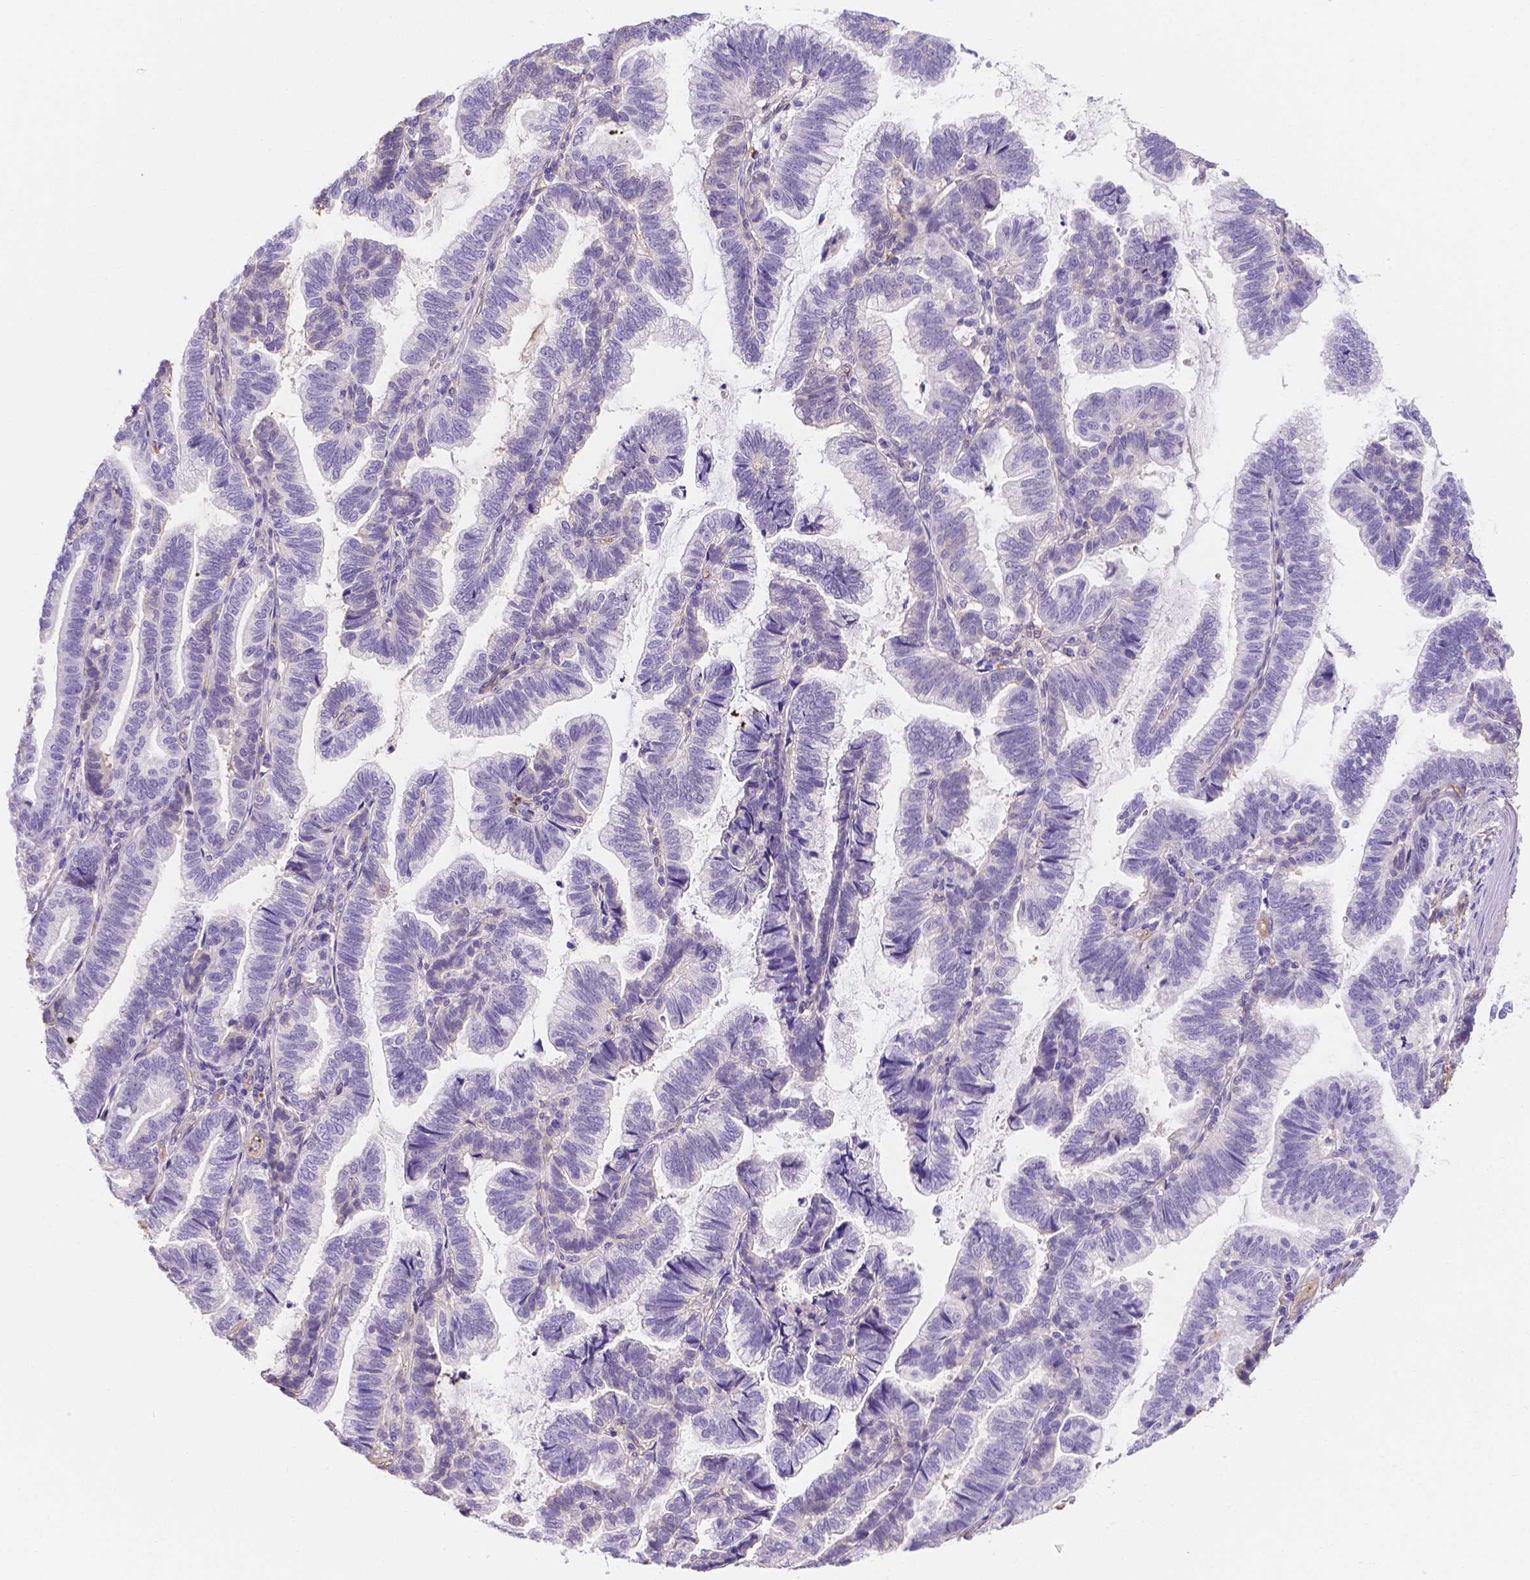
{"staining": {"intensity": "negative", "quantity": "none", "location": "none"}, "tissue": "stomach cancer", "cell_type": "Tumor cells", "image_type": "cancer", "snomed": [{"axis": "morphology", "description": "Adenocarcinoma, NOS"}, {"axis": "topography", "description": "Stomach"}], "caption": "High magnification brightfield microscopy of stomach cancer (adenocarcinoma) stained with DAB (3,3'-diaminobenzidine) (brown) and counterstained with hematoxylin (blue): tumor cells show no significant expression. The staining was performed using DAB (3,3'-diaminobenzidine) to visualize the protein expression in brown, while the nuclei were stained in blue with hematoxylin (Magnification: 20x).", "gene": "SLC40A1", "patient": {"sex": "male", "age": 83}}